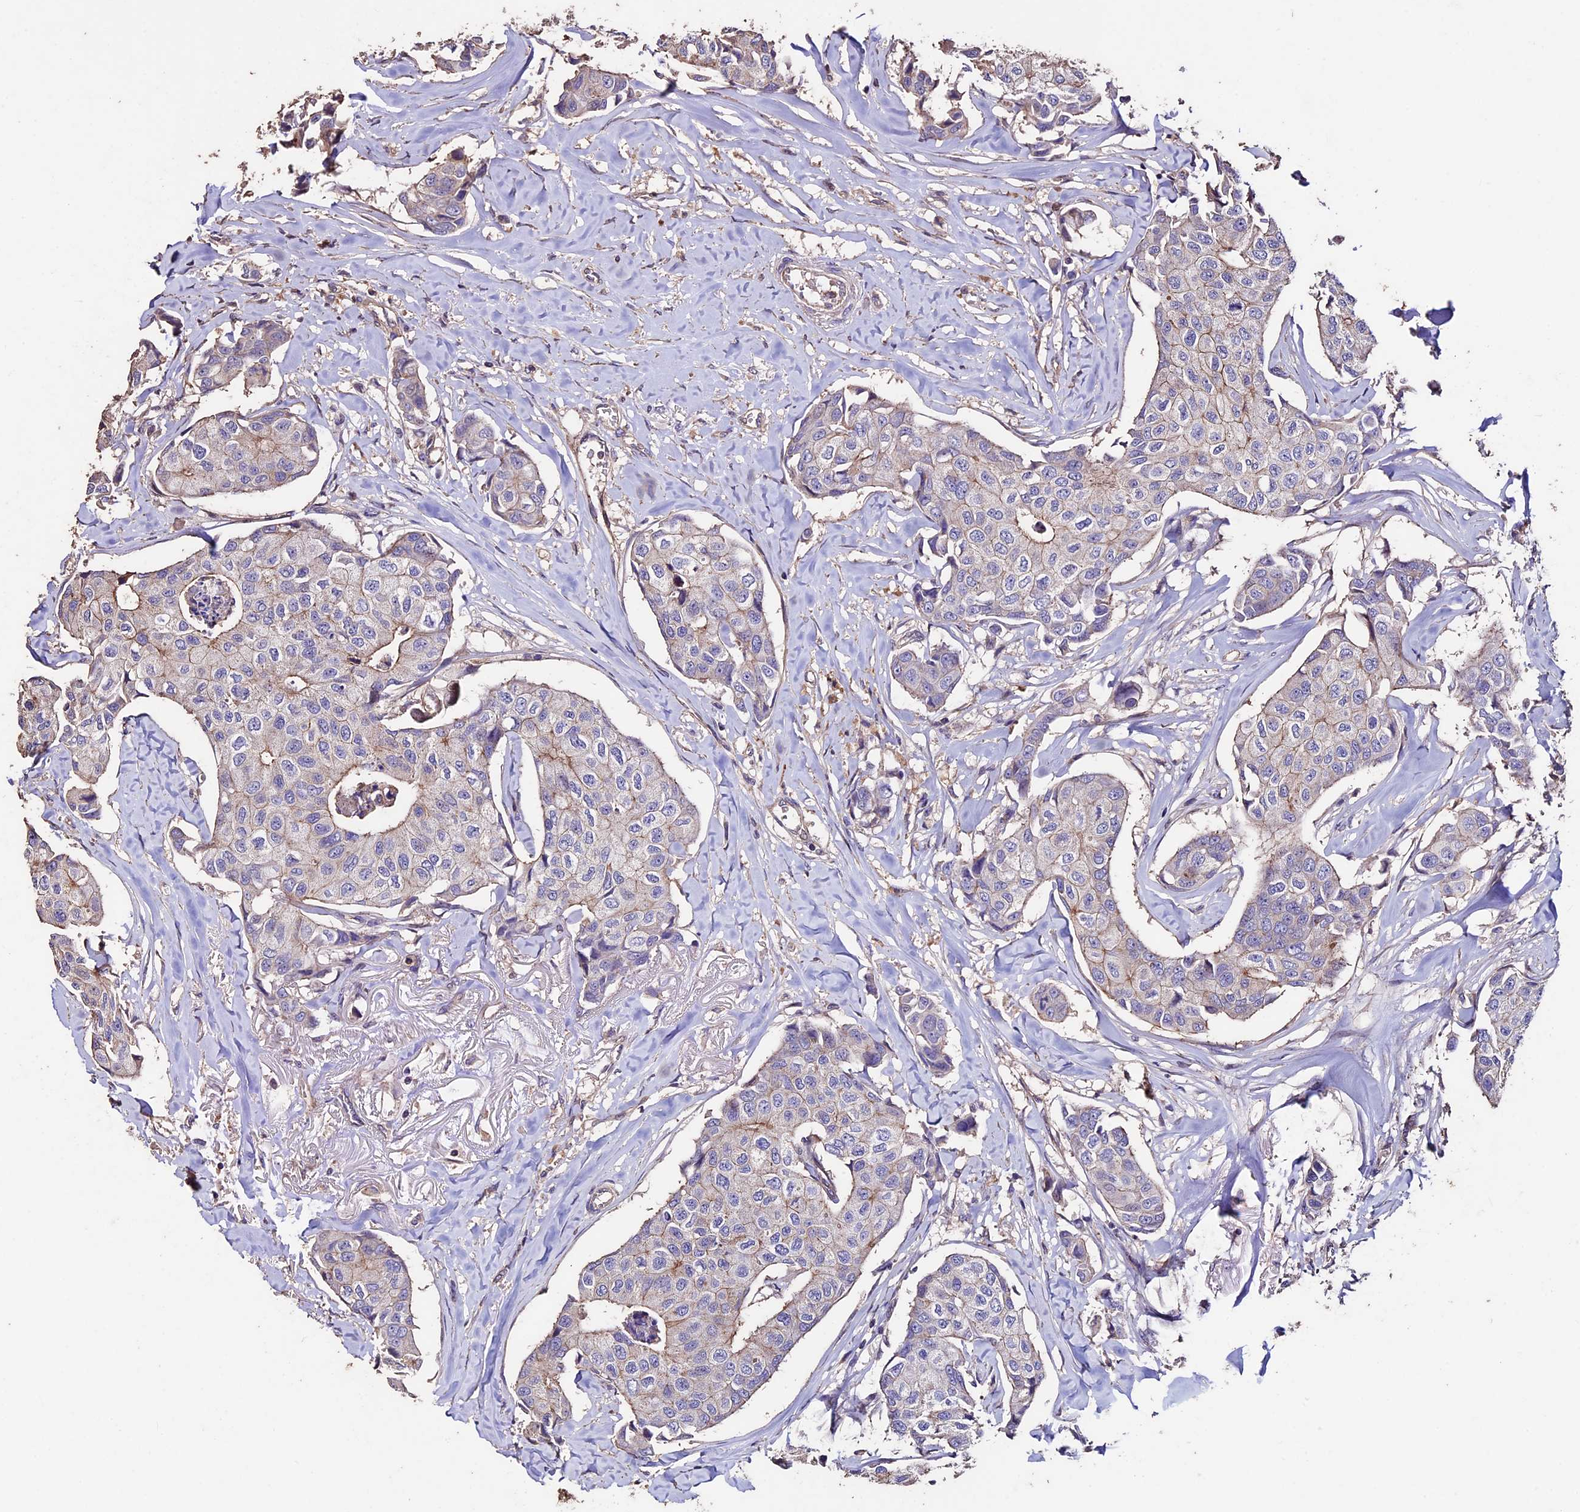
{"staining": {"intensity": "negative", "quantity": "none", "location": "none"}, "tissue": "breast cancer", "cell_type": "Tumor cells", "image_type": "cancer", "snomed": [{"axis": "morphology", "description": "Duct carcinoma"}, {"axis": "topography", "description": "Breast"}], "caption": "Invasive ductal carcinoma (breast) stained for a protein using IHC shows no staining tumor cells.", "gene": "USB1", "patient": {"sex": "female", "age": 80}}